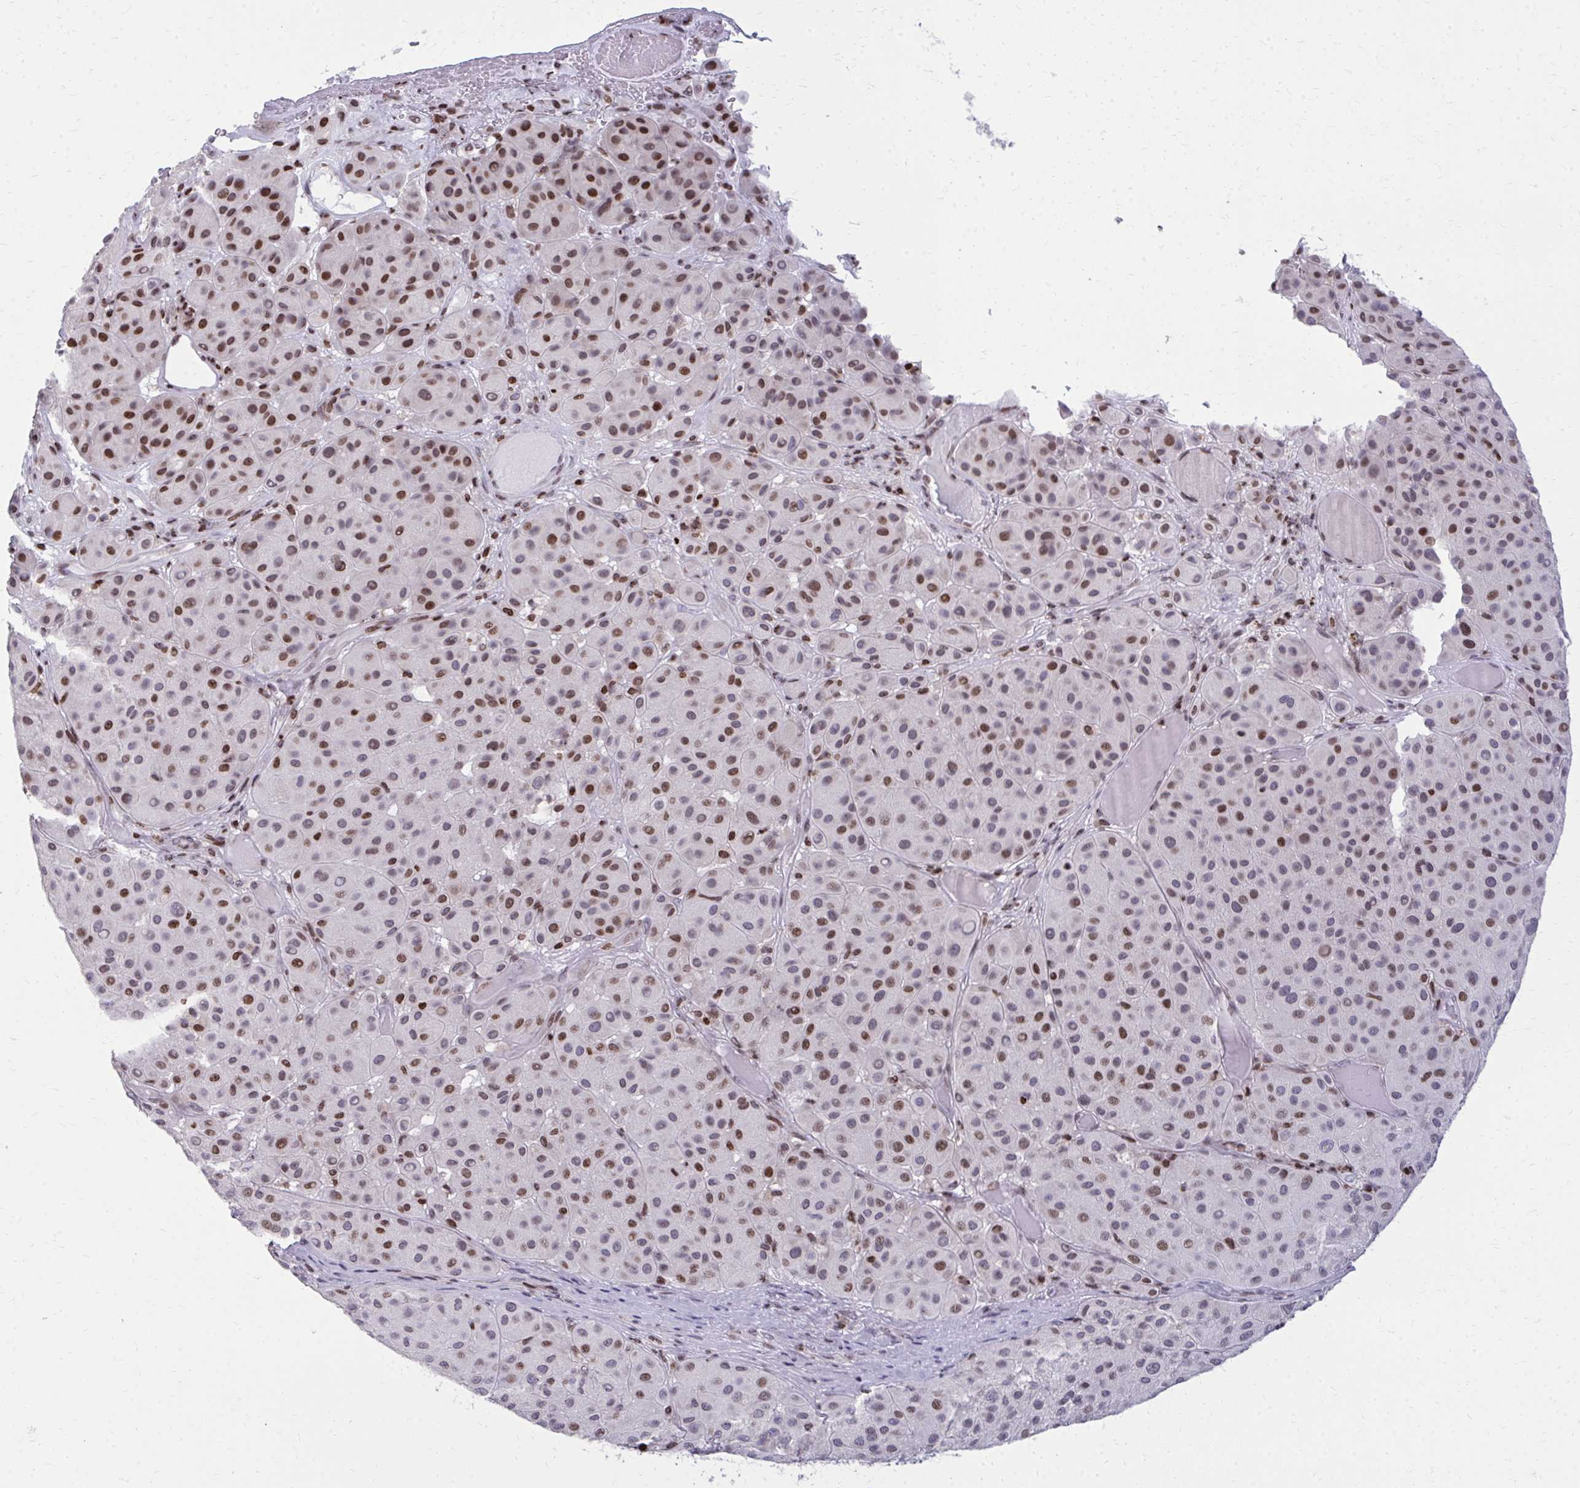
{"staining": {"intensity": "moderate", "quantity": ">75%", "location": "nuclear"}, "tissue": "melanoma", "cell_type": "Tumor cells", "image_type": "cancer", "snomed": [{"axis": "morphology", "description": "Malignant melanoma, Metastatic site"}, {"axis": "topography", "description": "Smooth muscle"}], "caption": "Melanoma stained for a protein reveals moderate nuclear positivity in tumor cells.", "gene": "AP5M1", "patient": {"sex": "male", "age": 41}}